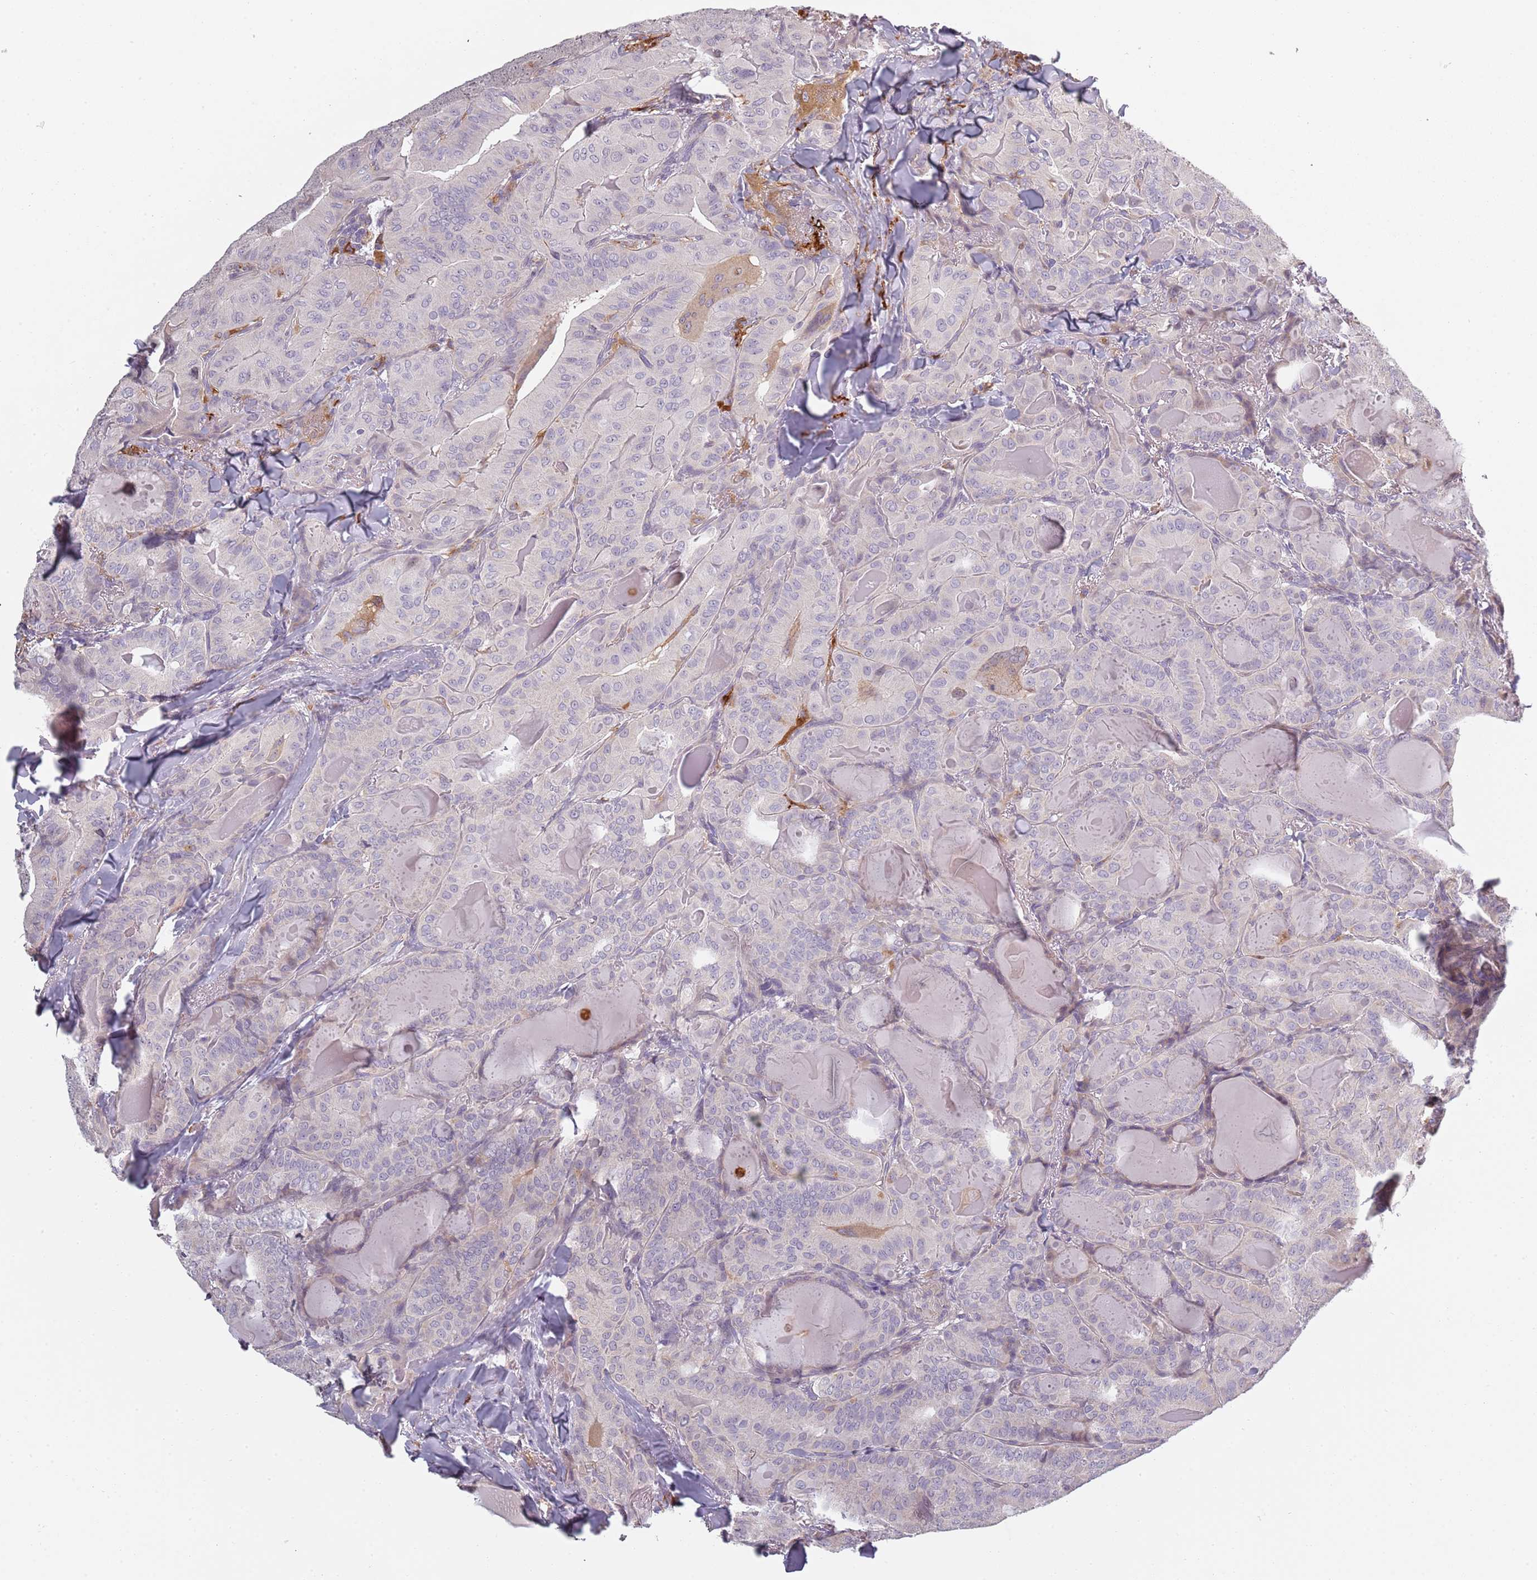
{"staining": {"intensity": "negative", "quantity": "none", "location": "none"}, "tissue": "thyroid cancer", "cell_type": "Tumor cells", "image_type": "cancer", "snomed": [{"axis": "morphology", "description": "Papillary adenocarcinoma, NOS"}, {"axis": "topography", "description": "Thyroid gland"}], "caption": "A high-resolution micrograph shows IHC staining of thyroid cancer, which demonstrates no significant positivity in tumor cells.", "gene": "CC2D2B", "patient": {"sex": "female", "age": 68}}